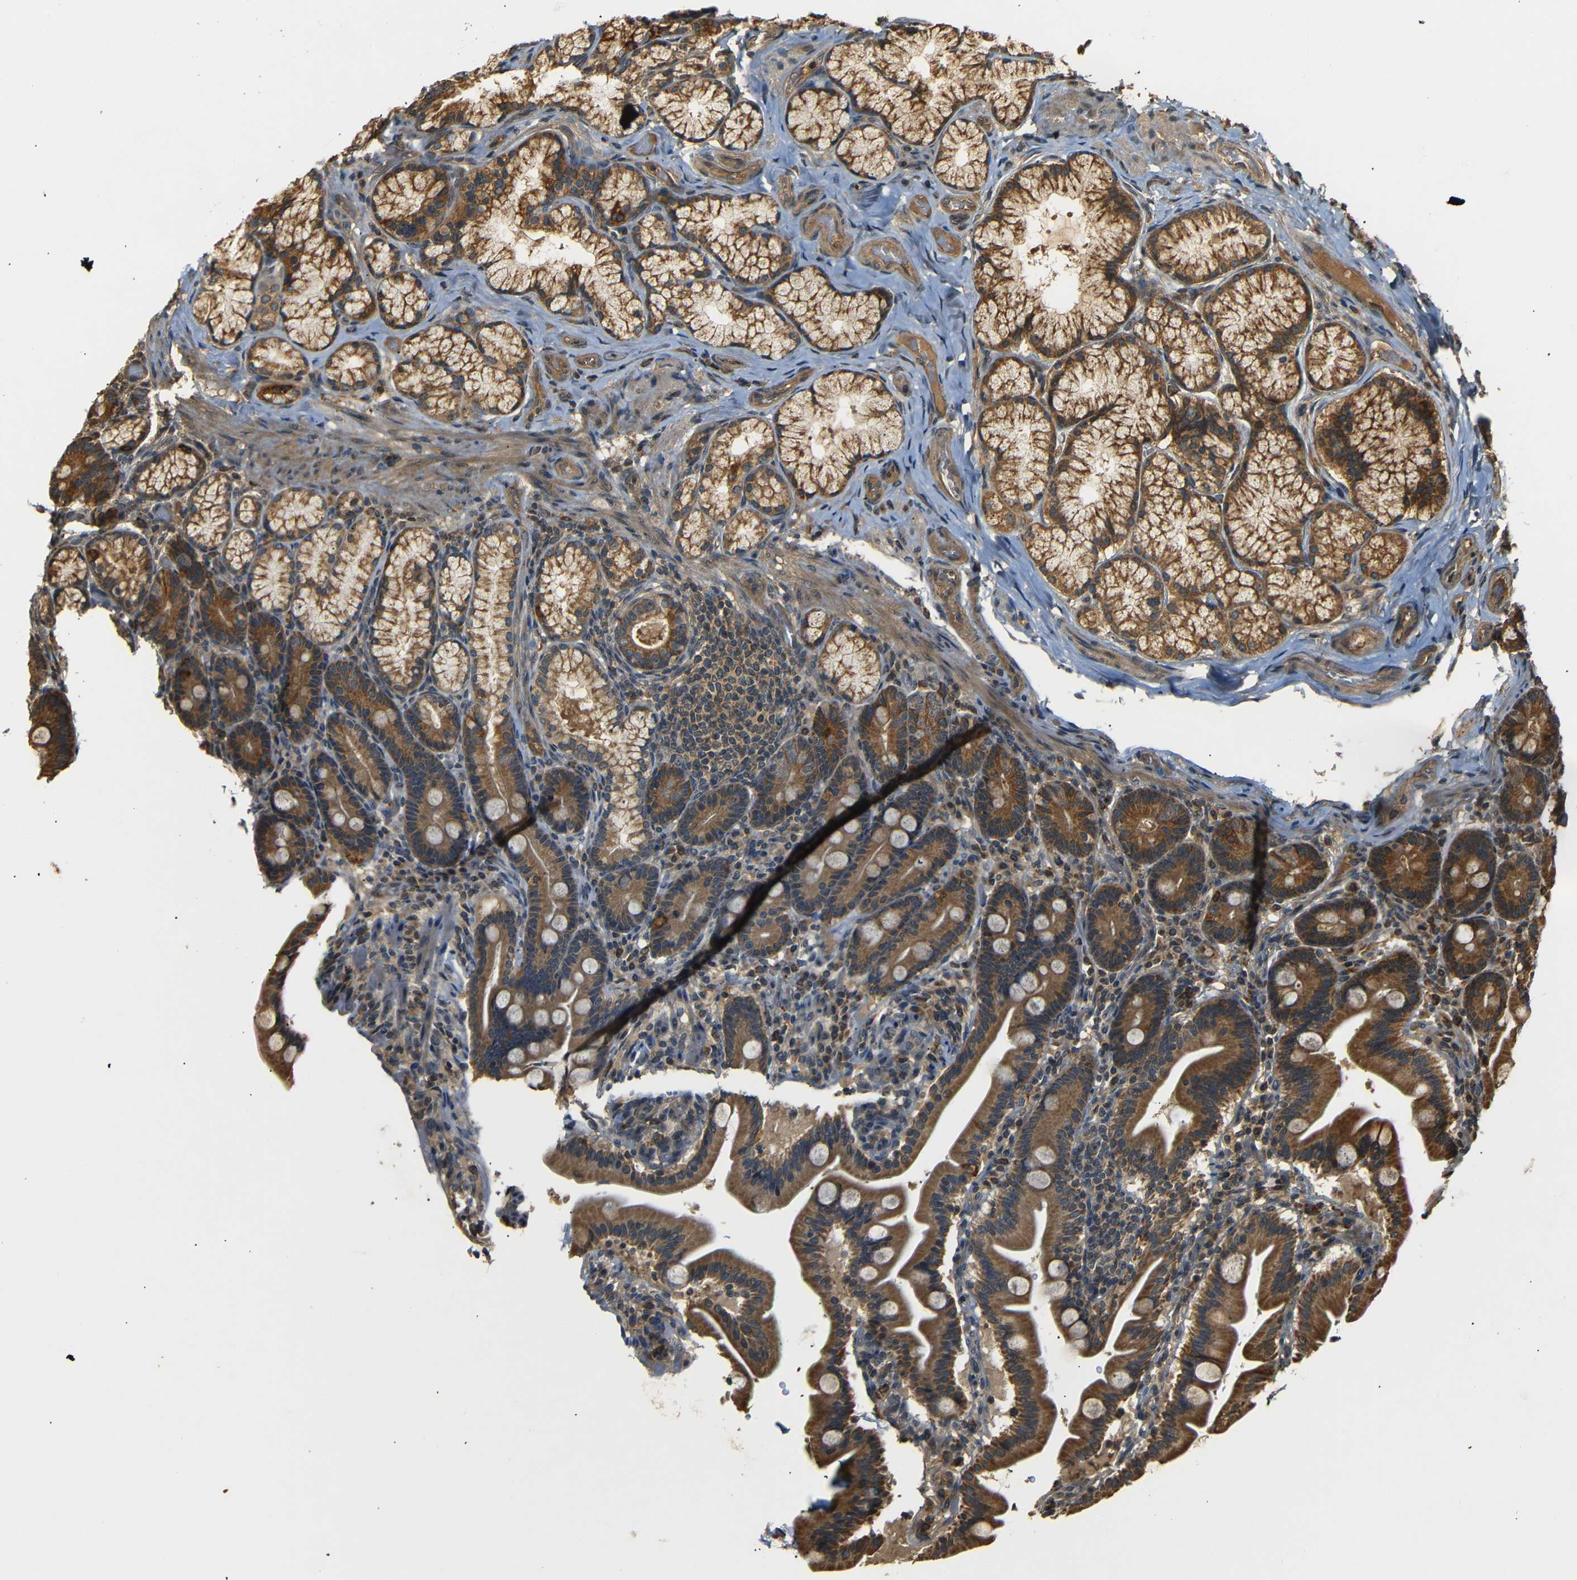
{"staining": {"intensity": "moderate", "quantity": ">75%", "location": "cytoplasmic/membranous"}, "tissue": "duodenum", "cell_type": "Glandular cells", "image_type": "normal", "snomed": [{"axis": "morphology", "description": "Normal tissue, NOS"}, {"axis": "topography", "description": "Duodenum"}], "caption": "Duodenum stained with a brown dye shows moderate cytoplasmic/membranous positive positivity in approximately >75% of glandular cells.", "gene": "TANK", "patient": {"sex": "male", "age": 54}}